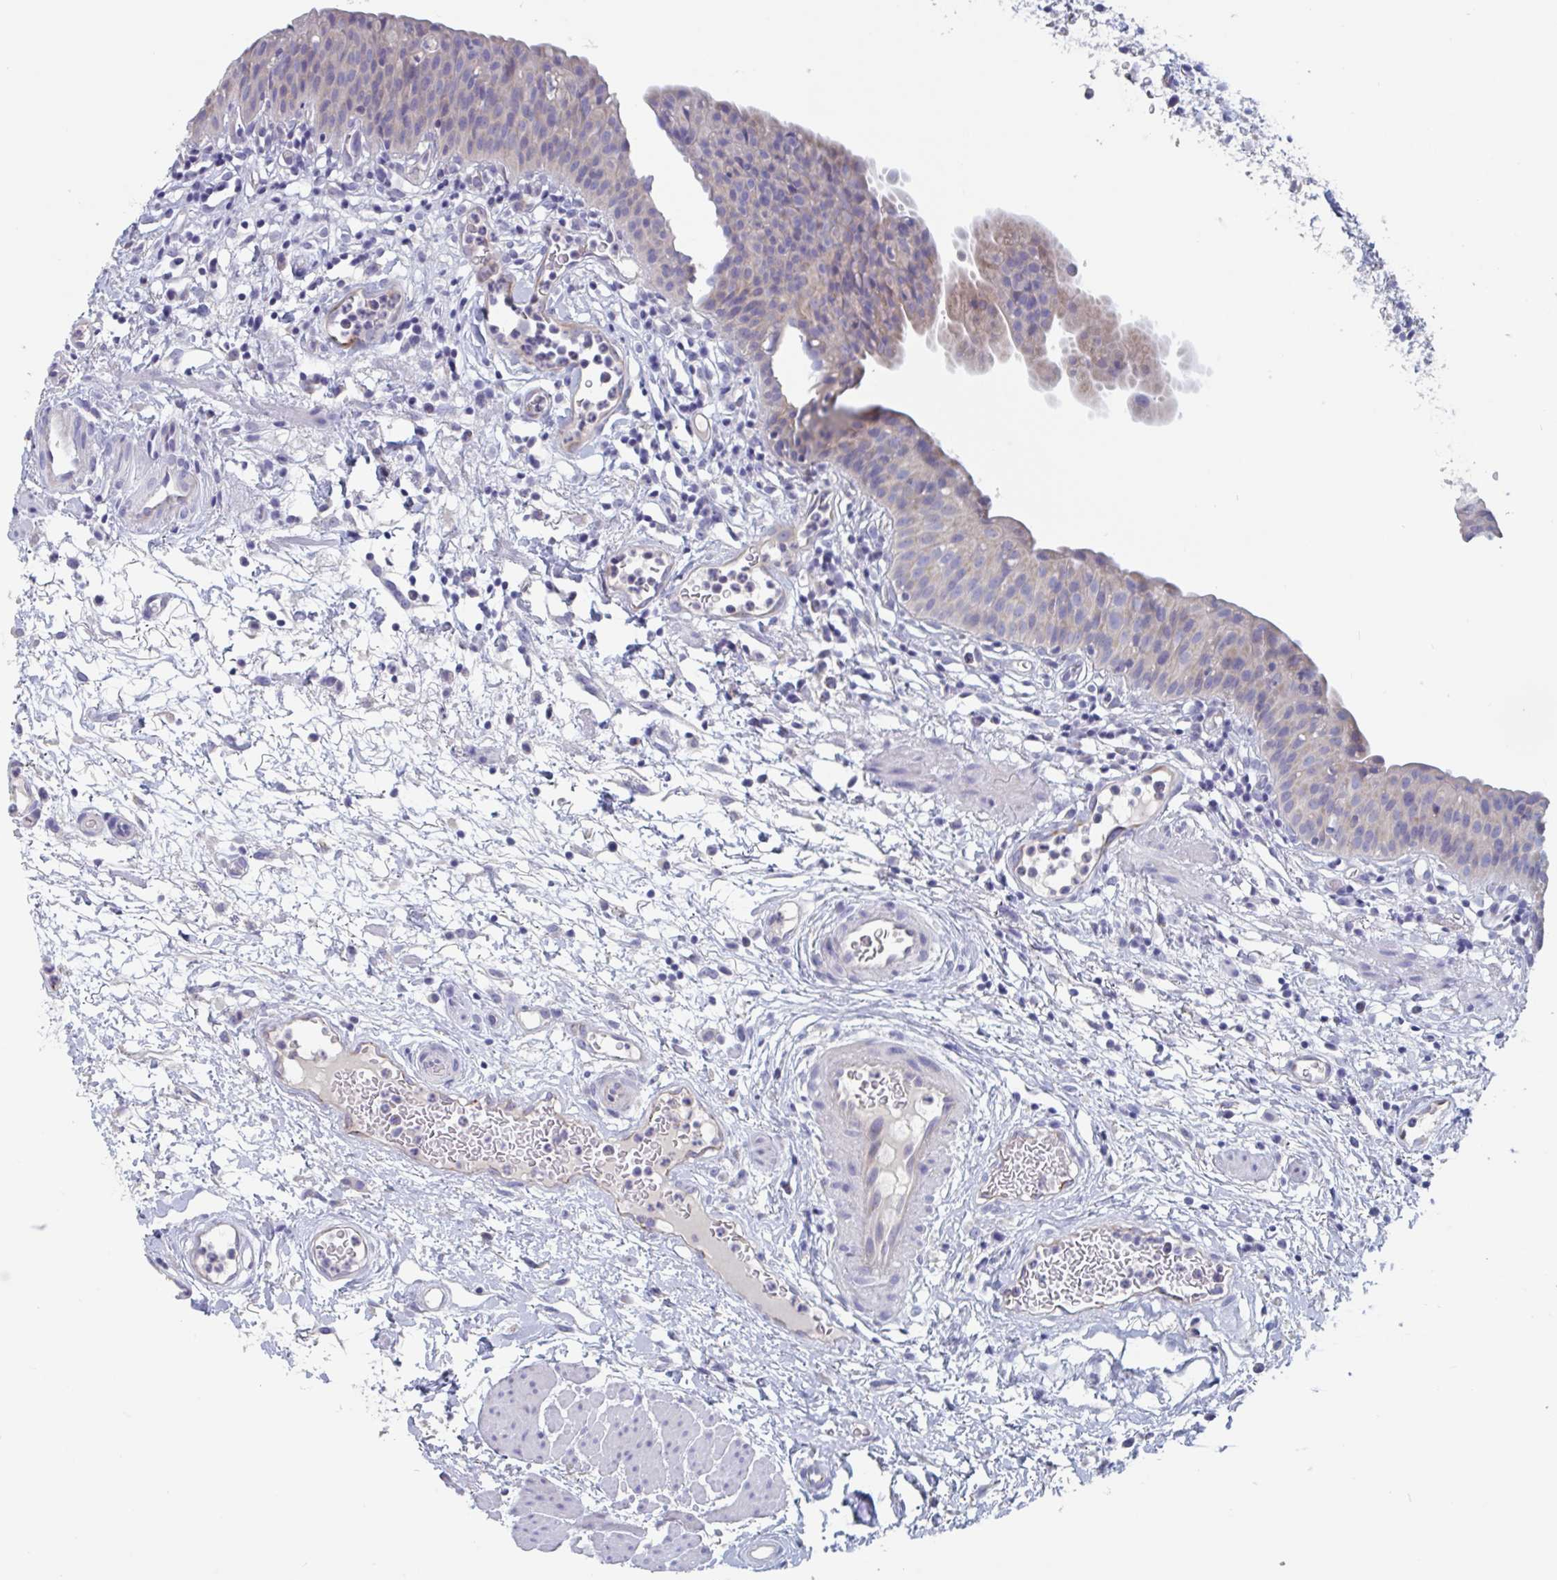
{"staining": {"intensity": "negative", "quantity": "none", "location": "none"}, "tissue": "urinary bladder", "cell_type": "Urothelial cells", "image_type": "normal", "snomed": [{"axis": "morphology", "description": "Normal tissue, NOS"}, {"axis": "morphology", "description": "Inflammation, NOS"}, {"axis": "topography", "description": "Urinary bladder"}], "caption": "High power microscopy histopathology image of an IHC photomicrograph of benign urinary bladder, revealing no significant positivity in urothelial cells.", "gene": "ABHD16A", "patient": {"sex": "male", "age": 57}}